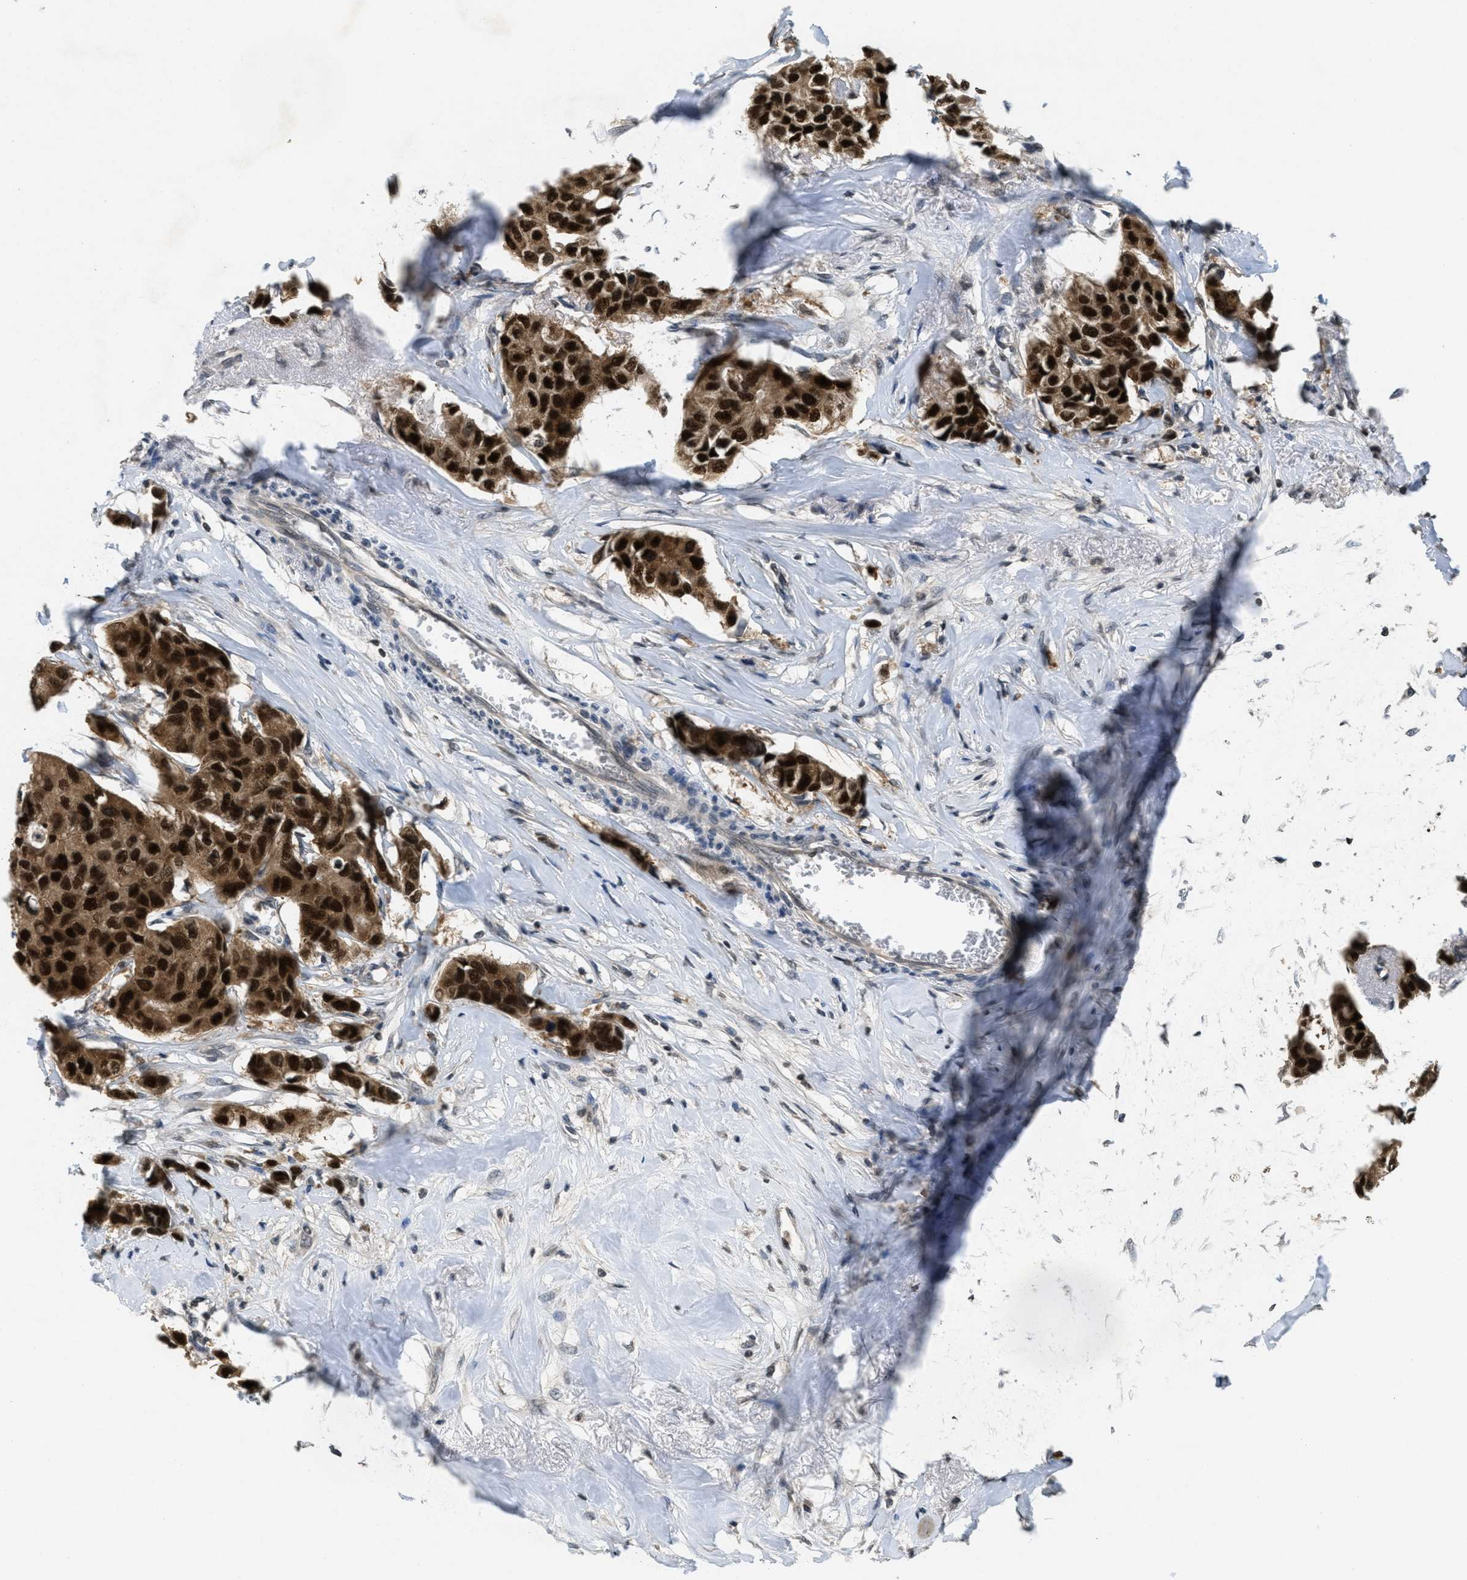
{"staining": {"intensity": "strong", "quantity": ">75%", "location": "cytoplasmic/membranous,nuclear"}, "tissue": "breast cancer", "cell_type": "Tumor cells", "image_type": "cancer", "snomed": [{"axis": "morphology", "description": "Duct carcinoma"}, {"axis": "topography", "description": "Breast"}], "caption": "Tumor cells exhibit high levels of strong cytoplasmic/membranous and nuclear staining in approximately >75% of cells in breast cancer (intraductal carcinoma).", "gene": "DNAJB1", "patient": {"sex": "female", "age": 80}}